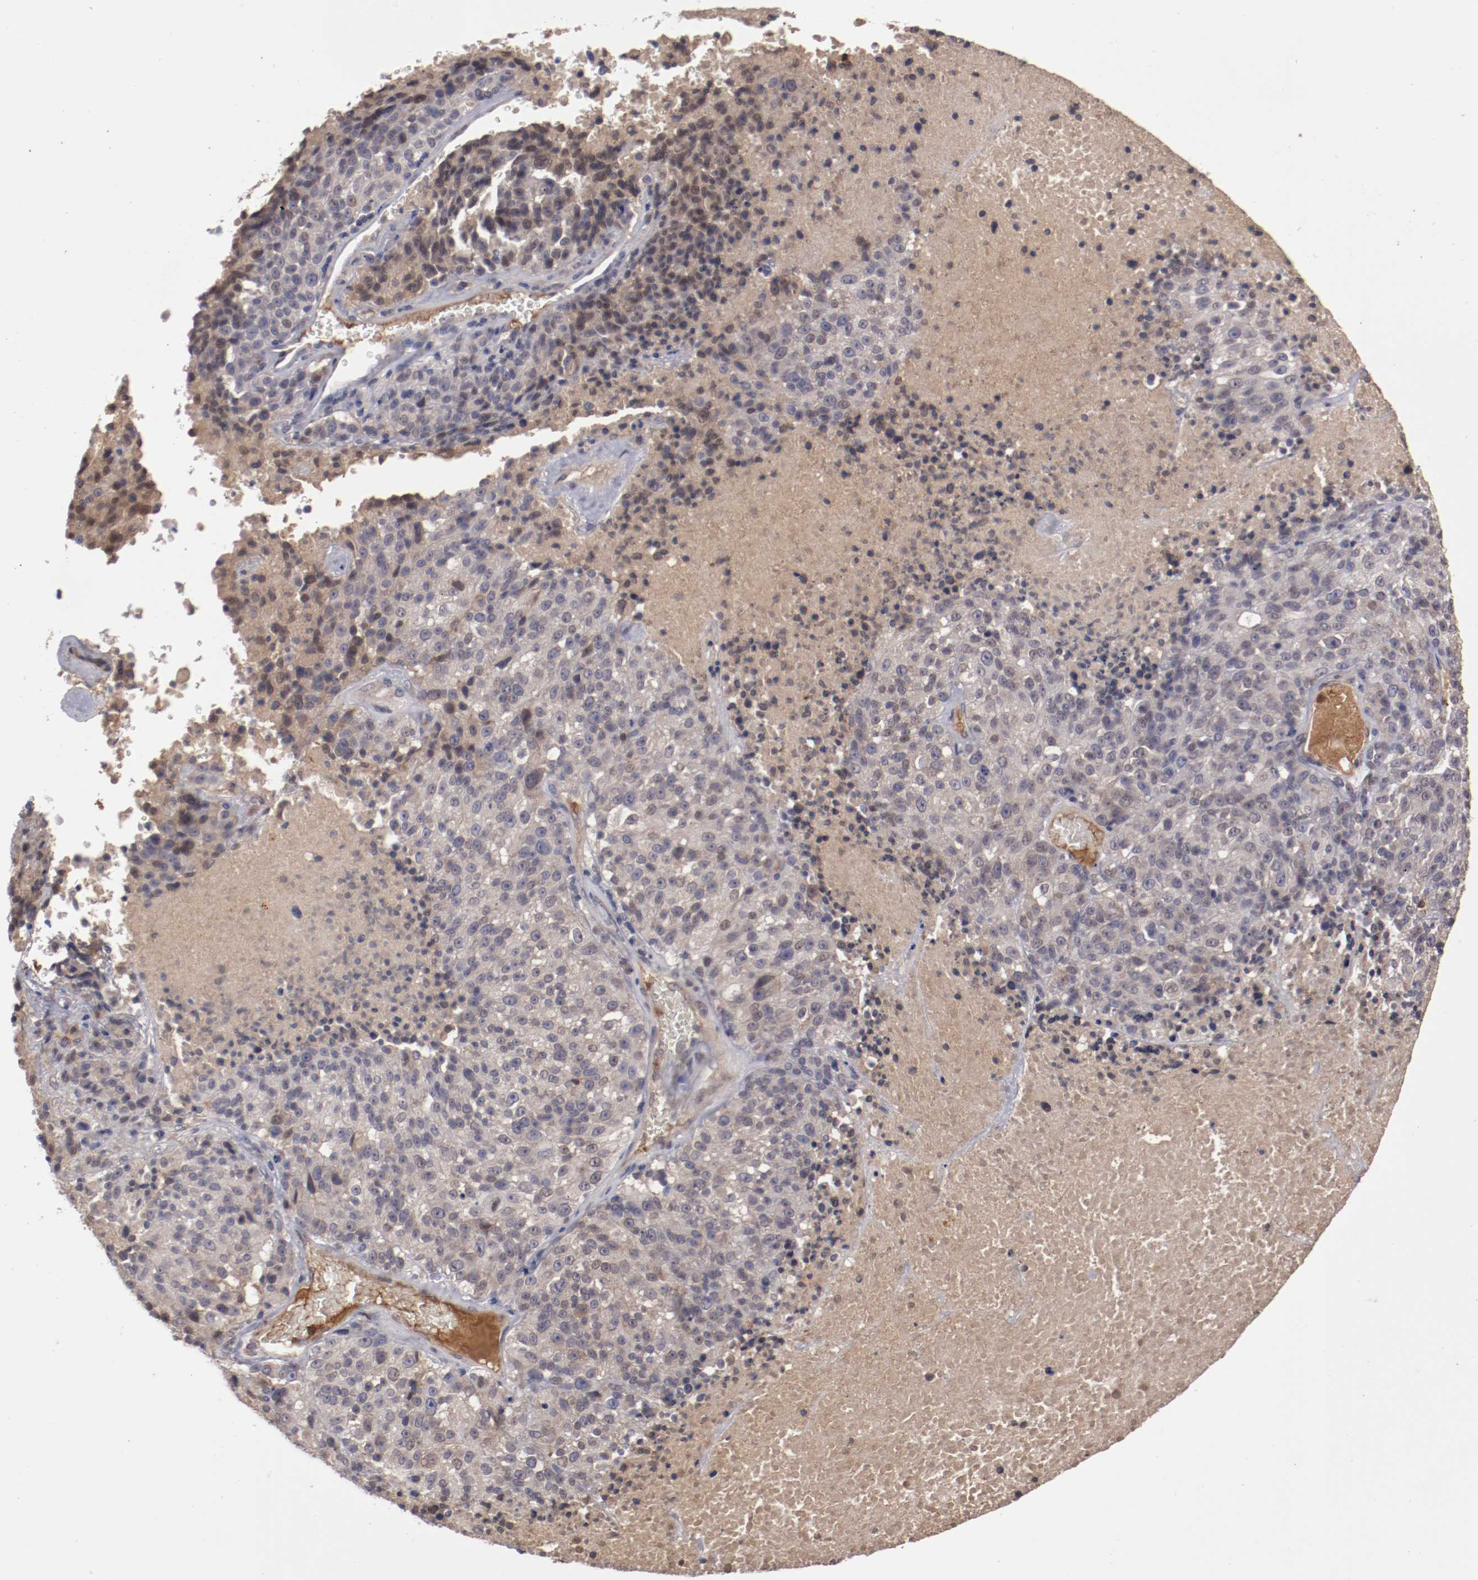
{"staining": {"intensity": "weak", "quantity": "25%-75%", "location": "cytoplasmic/membranous"}, "tissue": "melanoma", "cell_type": "Tumor cells", "image_type": "cancer", "snomed": [{"axis": "morphology", "description": "Malignant melanoma, Metastatic site"}, {"axis": "topography", "description": "Cerebral cortex"}], "caption": "Tumor cells show low levels of weak cytoplasmic/membranous positivity in about 25%-75% of cells in melanoma.", "gene": "SERPINA7", "patient": {"sex": "female", "age": 52}}